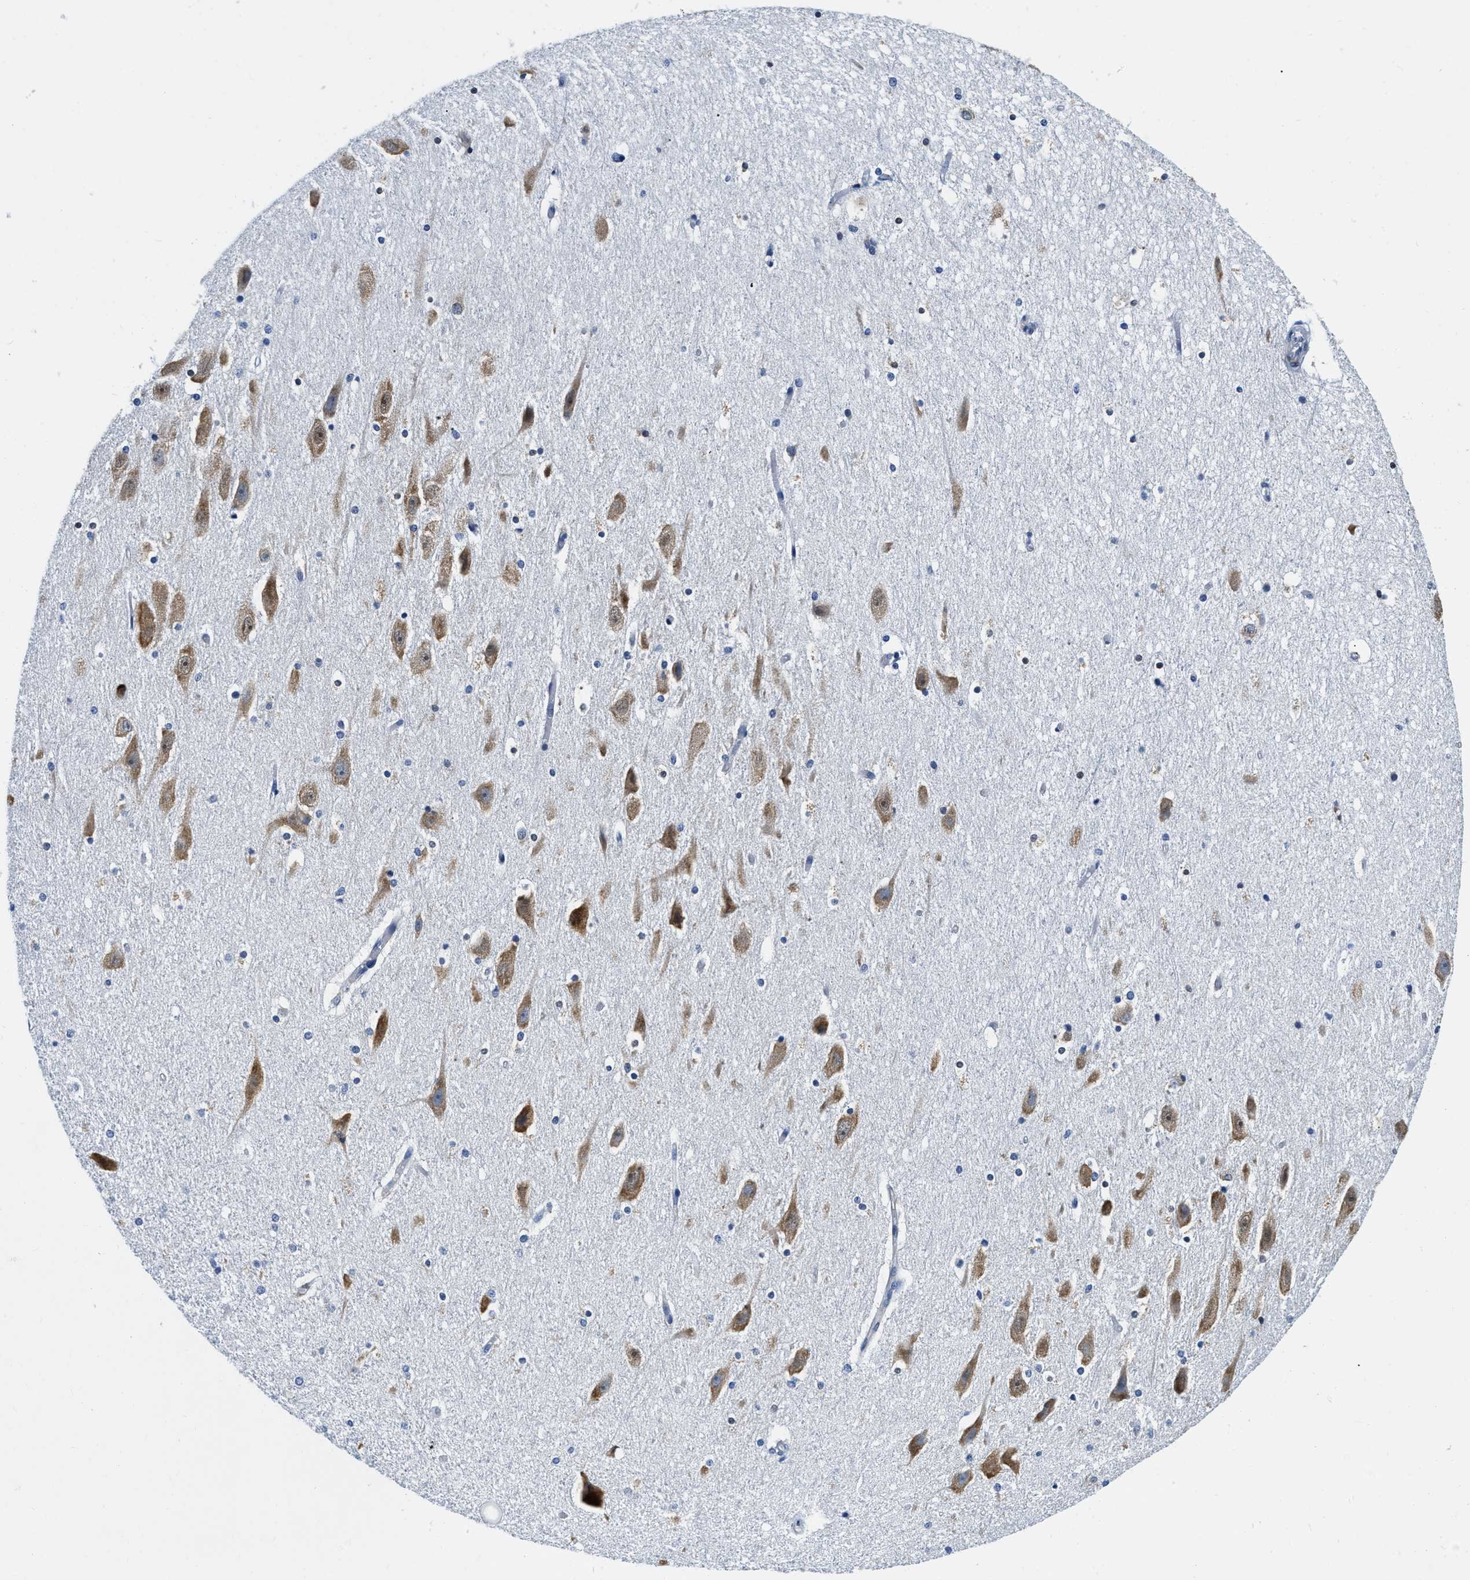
{"staining": {"intensity": "negative", "quantity": "none", "location": "none"}, "tissue": "hippocampus", "cell_type": "Glial cells", "image_type": "normal", "snomed": [{"axis": "morphology", "description": "Normal tissue, NOS"}, {"axis": "topography", "description": "Hippocampus"}], "caption": "This is an immunohistochemistry histopathology image of benign human hippocampus. There is no expression in glial cells.", "gene": "EIF2AK2", "patient": {"sex": "female", "age": 19}}